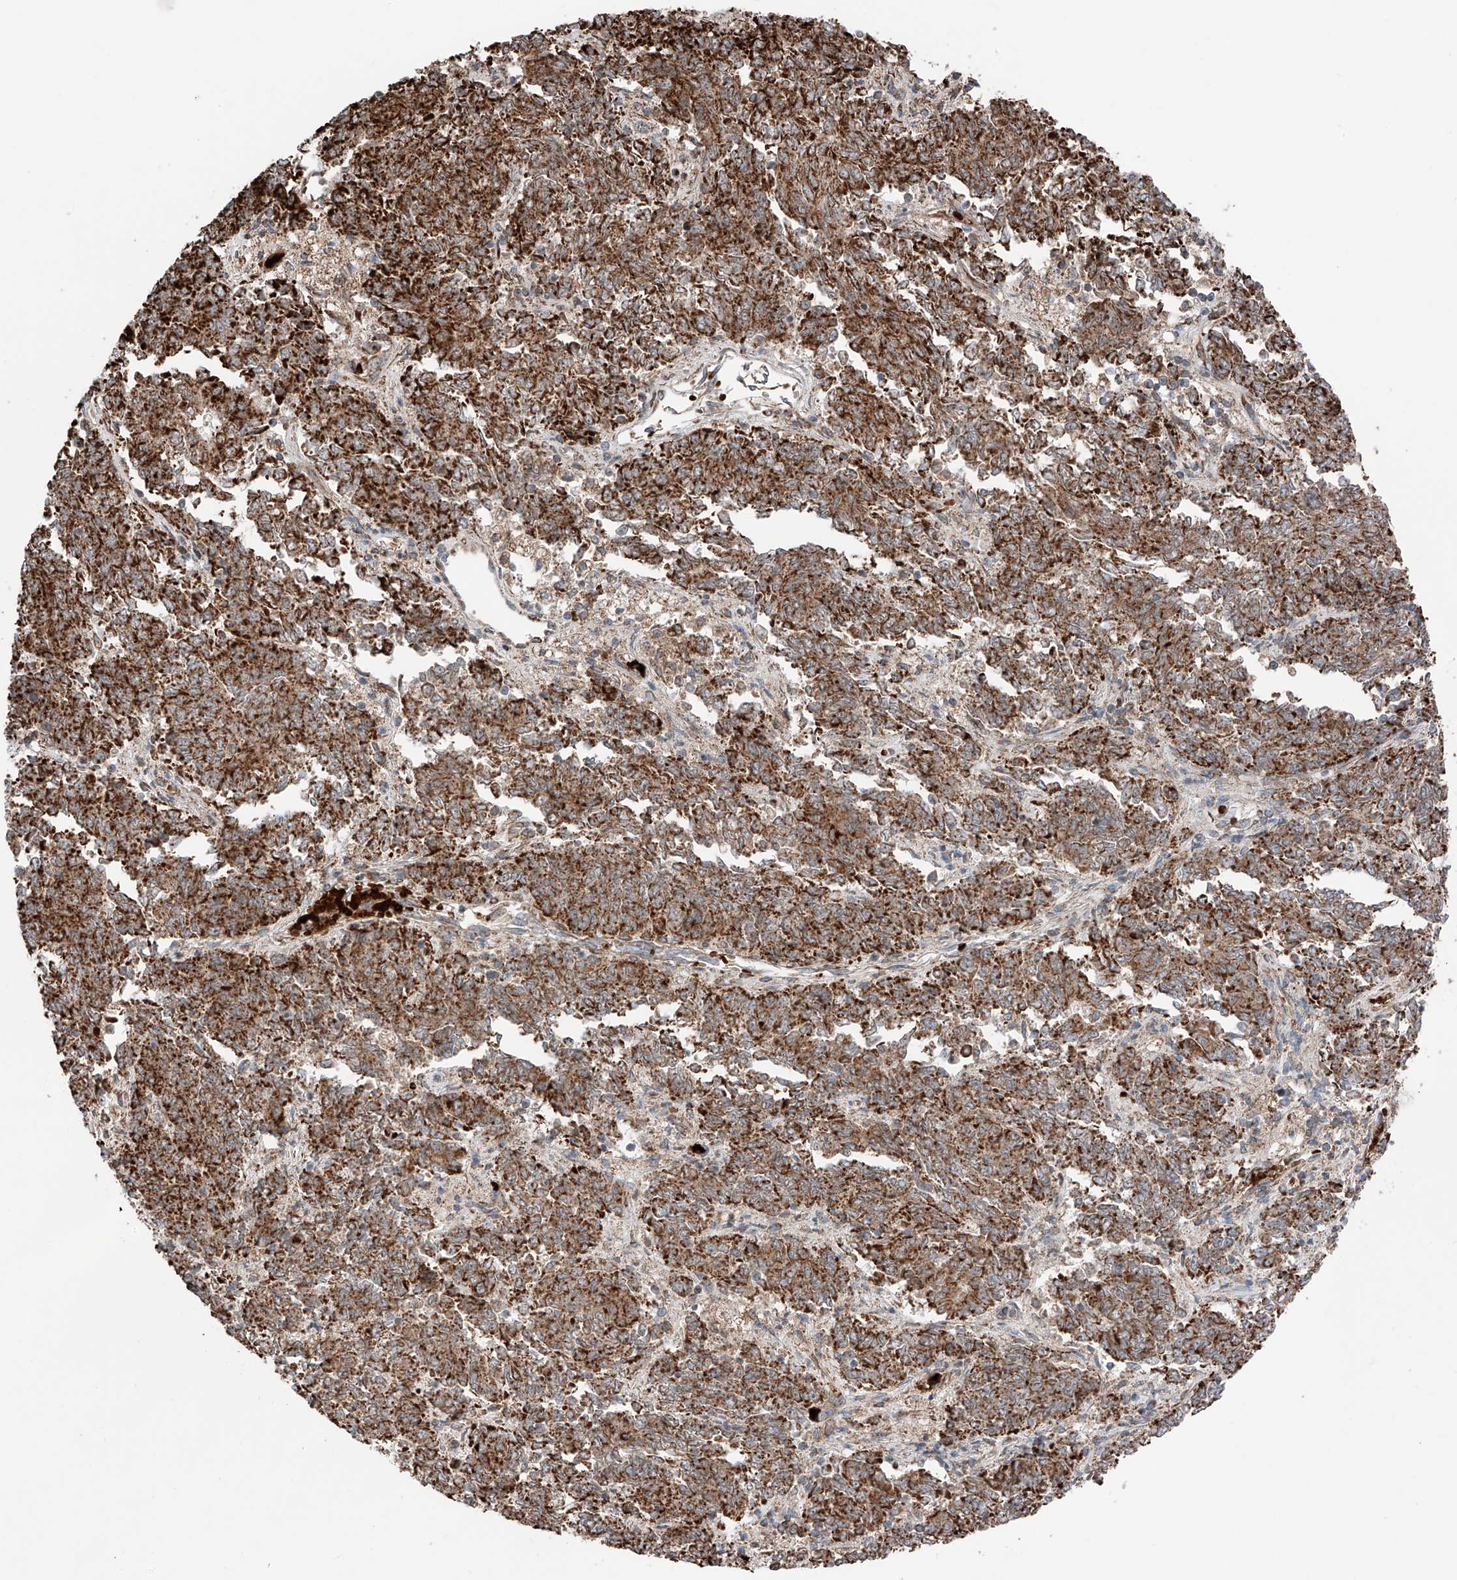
{"staining": {"intensity": "strong", "quantity": ">75%", "location": "cytoplasmic/membranous"}, "tissue": "endometrial cancer", "cell_type": "Tumor cells", "image_type": "cancer", "snomed": [{"axis": "morphology", "description": "Adenocarcinoma, NOS"}, {"axis": "topography", "description": "Endometrium"}], "caption": "Immunohistochemistry (IHC) image of neoplastic tissue: adenocarcinoma (endometrial) stained using IHC shows high levels of strong protein expression localized specifically in the cytoplasmic/membranous of tumor cells, appearing as a cytoplasmic/membranous brown color.", "gene": "ZSCAN29", "patient": {"sex": "female", "age": 80}}